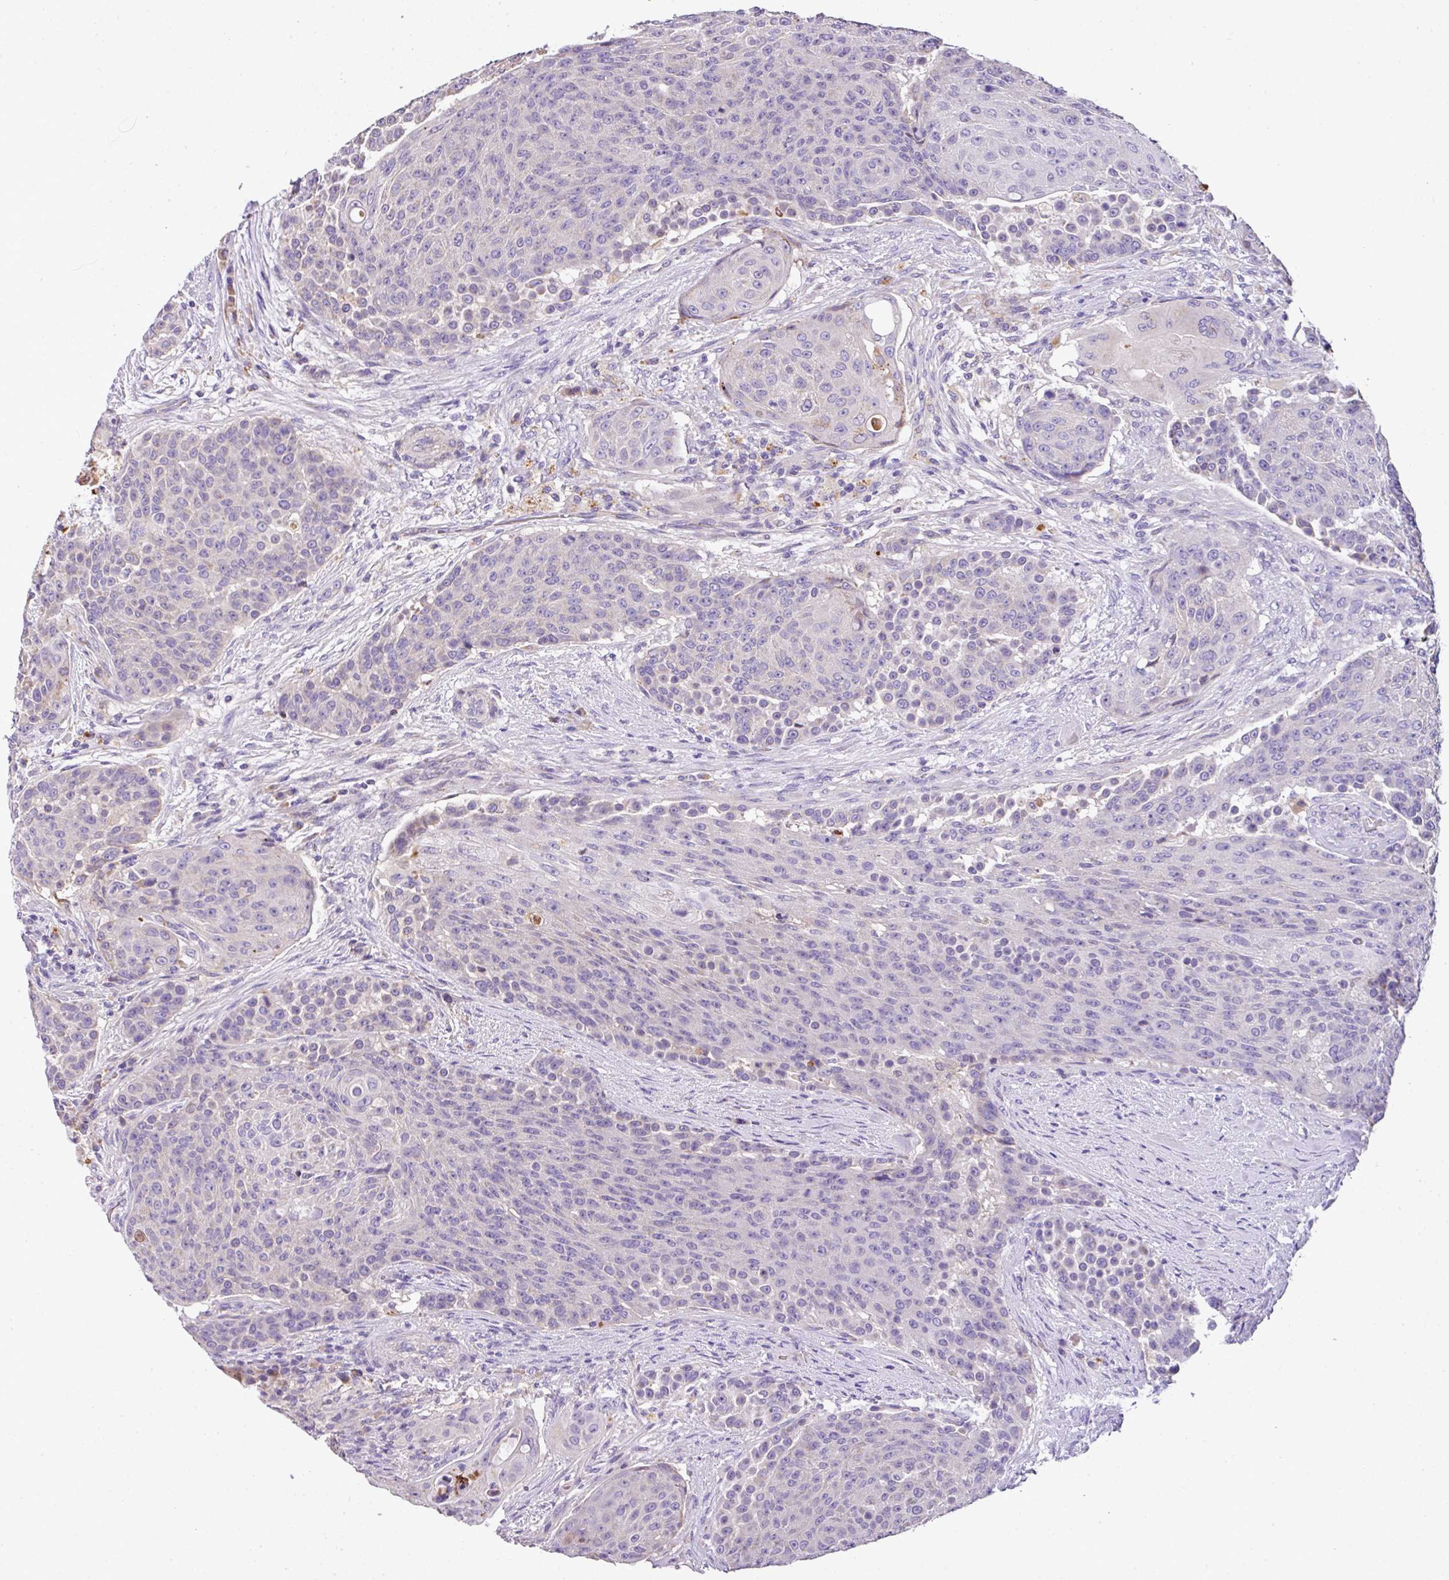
{"staining": {"intensity": "negative", "quantity": "none", "location": "none"}, "tissue": "urothelial cancer", "cell_type": "Tumor cells", "image_type": "cancer", "snomed": [{"axis": "morphology", "description": "Urothelial carcinoma, High grade"}, {"axis": "topography", "description": "Urinary bladder"}], "caption": "Photomicrograph shows no protein staining in tumor cells of high-grade urothelial carcinoma tissue.", "gene": "ANXA2R", "patient": {"sex": "female", "age": 63}}